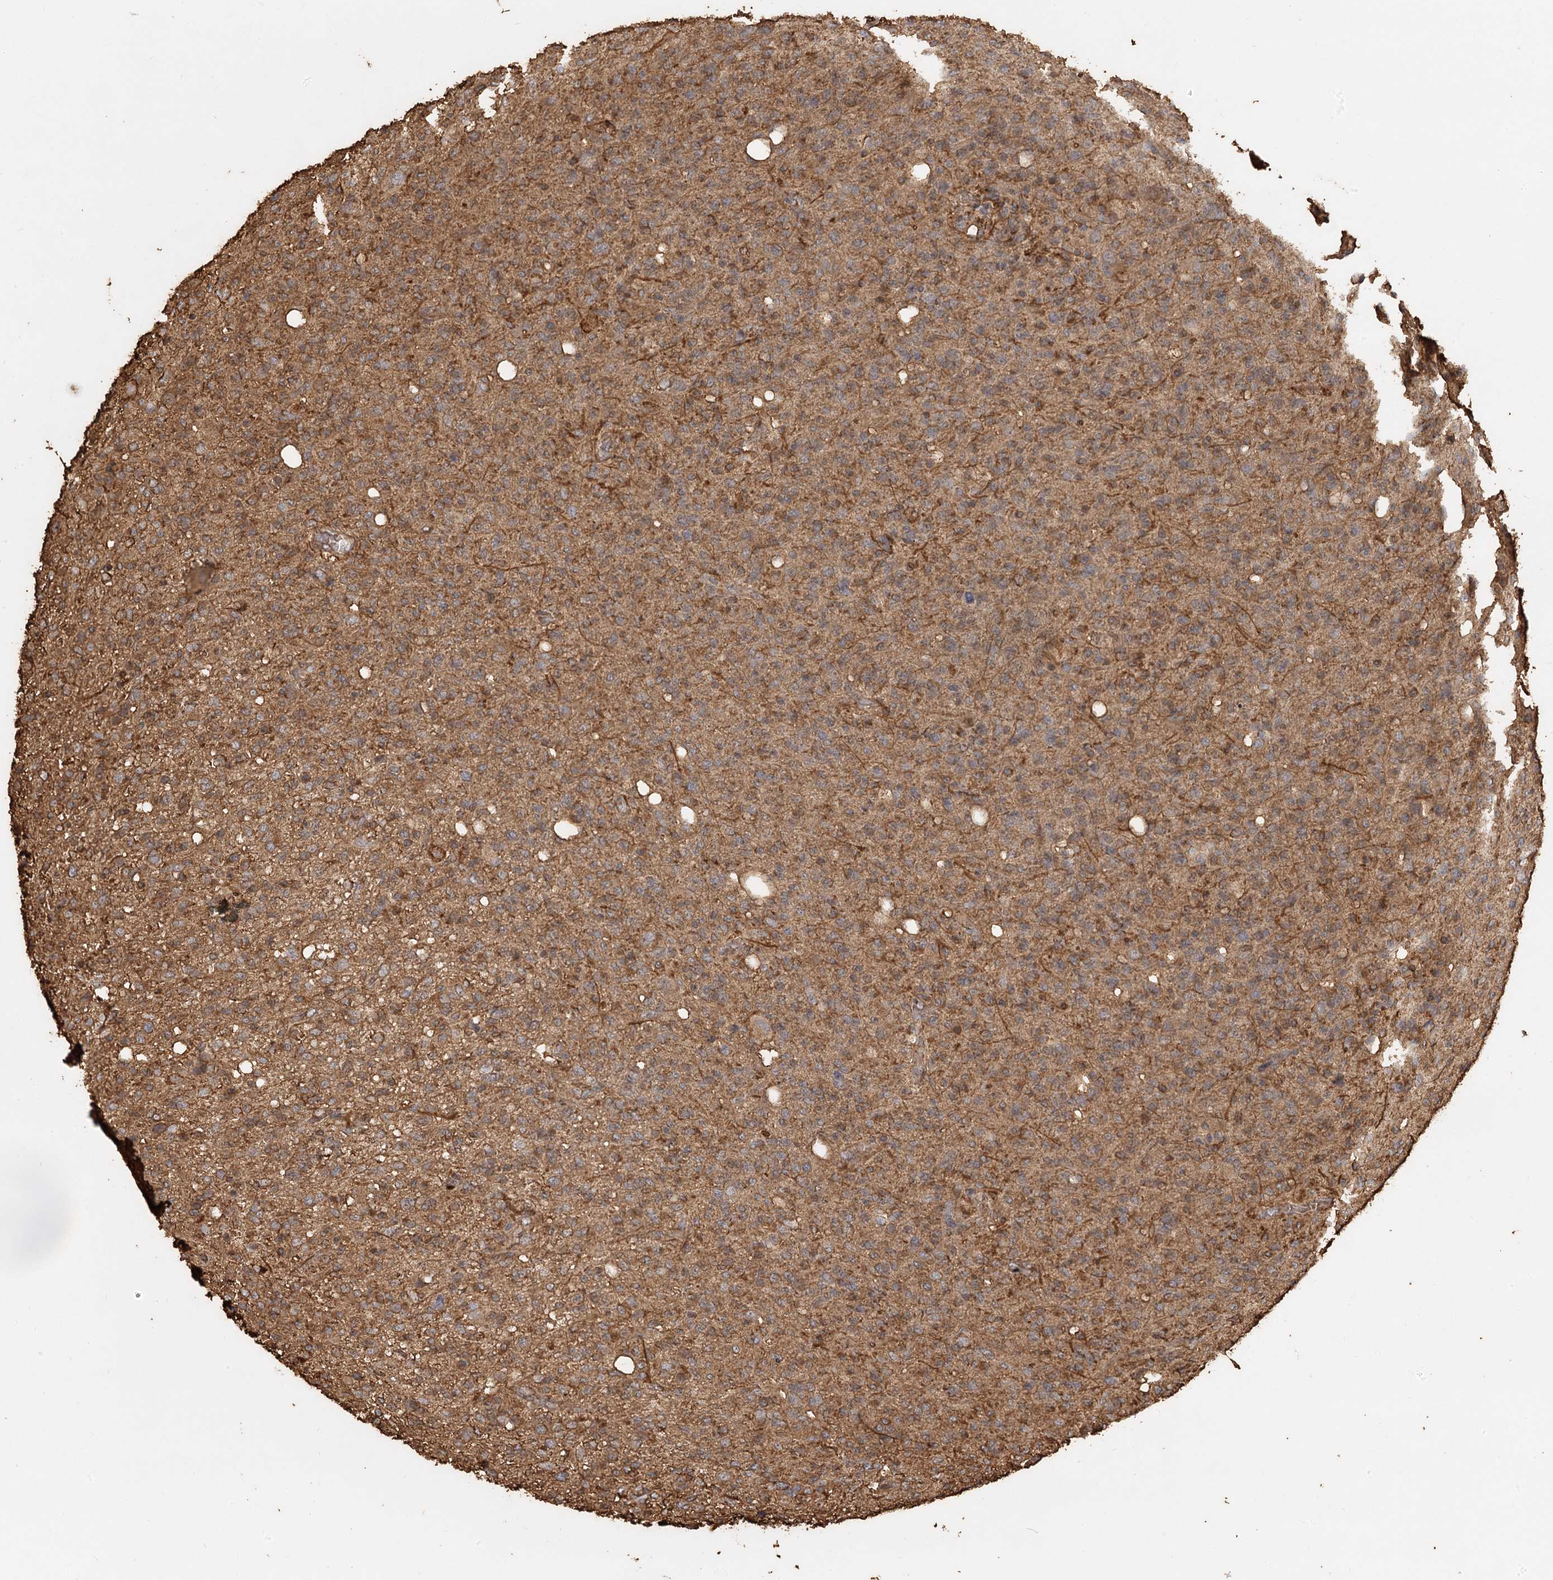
{"staining": {"intensity": "moderate", "quantity": "25%-75%", "location": "cytoplasmic/membranous"}, "tissue": "glioma", "cell_type": "Tumor cells", "image_type": "cancer", "snomed": [{"axis": "morphology", "description": "Glioma, malignant, High grade"}, {"axis": "topography", "description": "Brain"}], "caption": "The histopathology image exhibits staining of malignant glioma (high-grade), revealing moderate cytoplasmic/membranous protein expression (brown color) within tumor cells.", "gene": "PIK3C2A", "patient": {"sex": "female", "age": 57}}